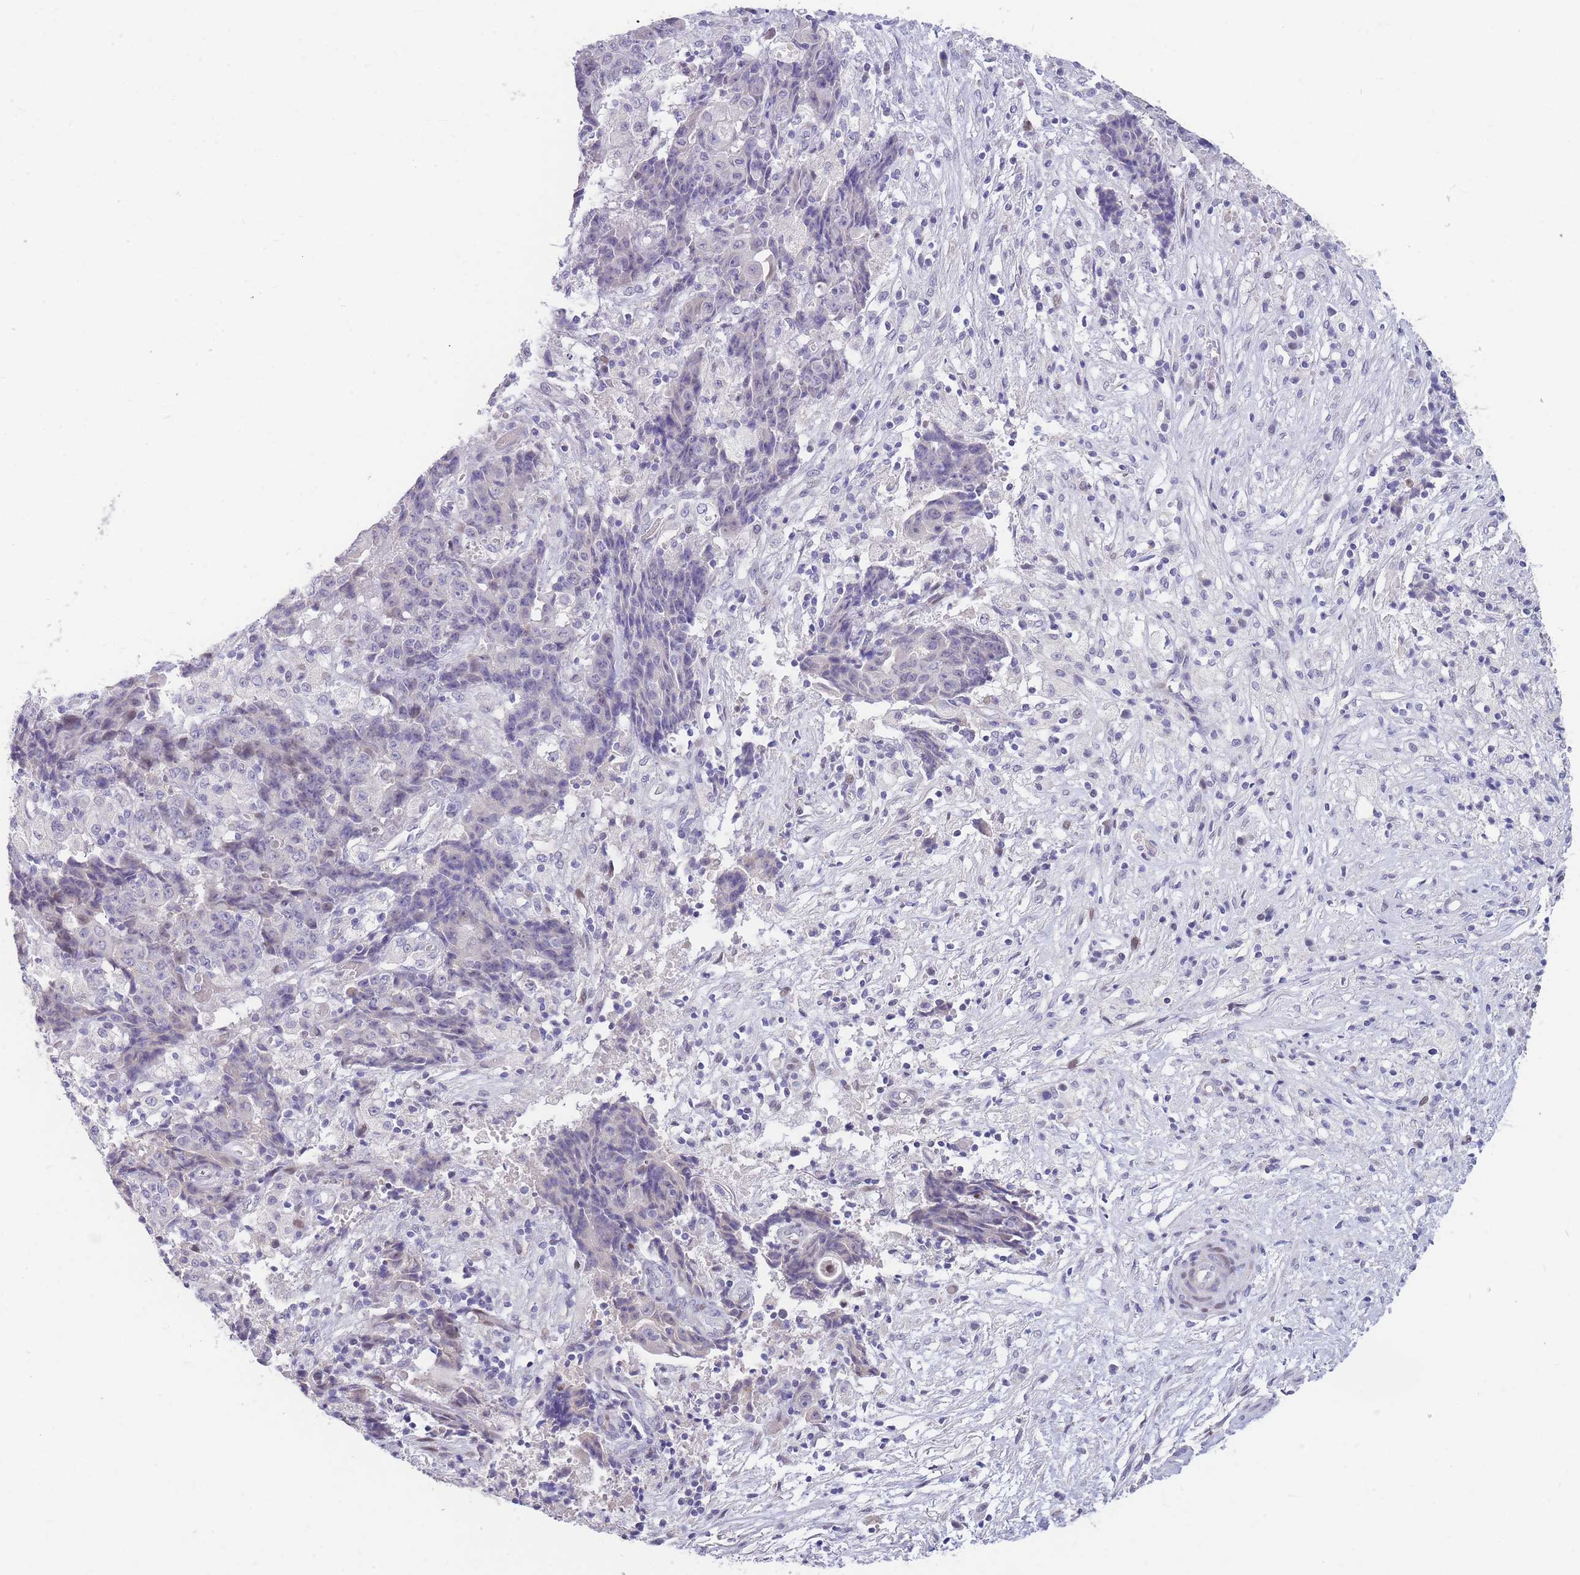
{"staining": {"intensity": "negative", "quantity": "none", "location": "none"}, "tissue": "ovarian cancer", "cell_type": "Tumor cells", "image_type": "cancer", "snomed": [{"axis": "morphology", "description": "Carcinoma, endometroid"}, {"axis": "topography", "description": "Ovary"}], "caption": "This is a photomicrograph of immunohistochemistry (IHC) staining of ovarian cancer, which shows no staining in tumor cells.", "gene": "SHCBP1", "patient": {"sex": "female", "age": 42}}